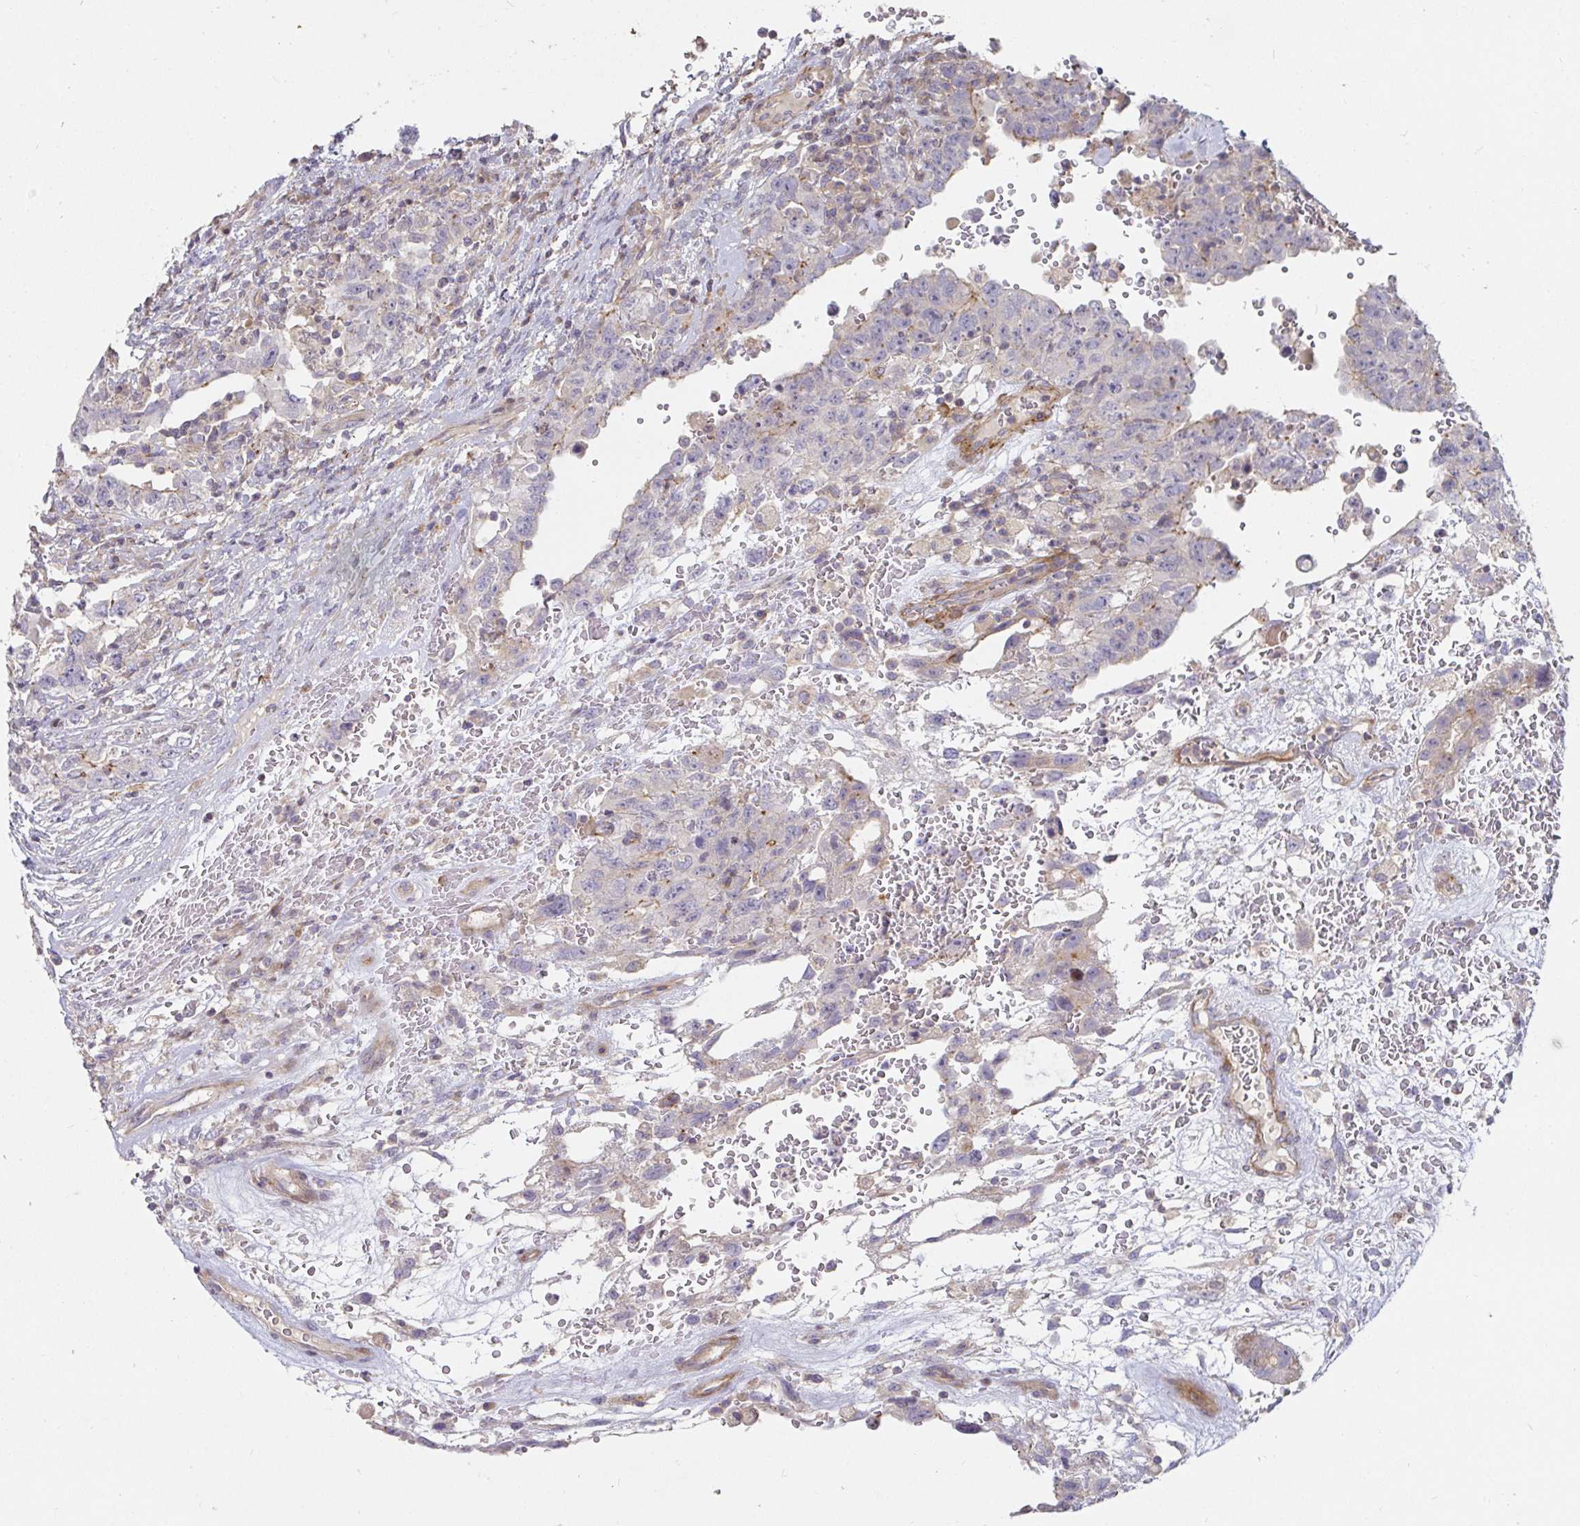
{"staining": {"intensity": "weak", "quantity": "<25%", "location": "cytoplasmic/membranous"}, "tissue": "testis cancer", "cell_type": "Tumor cells", "image_type": "cancer", "snomed": [{"axis": "morphology", "description": "Carcinoma, Embryonal, NOS"}, {"axis": "topography", "description": "Testis"}], "caption": "This is an IHC image of testis cancer (embryonal carcinoma). There is no staining in tumor cells.", "gene": "SSH2", "patient": {"sex": "male", "age": 26}}